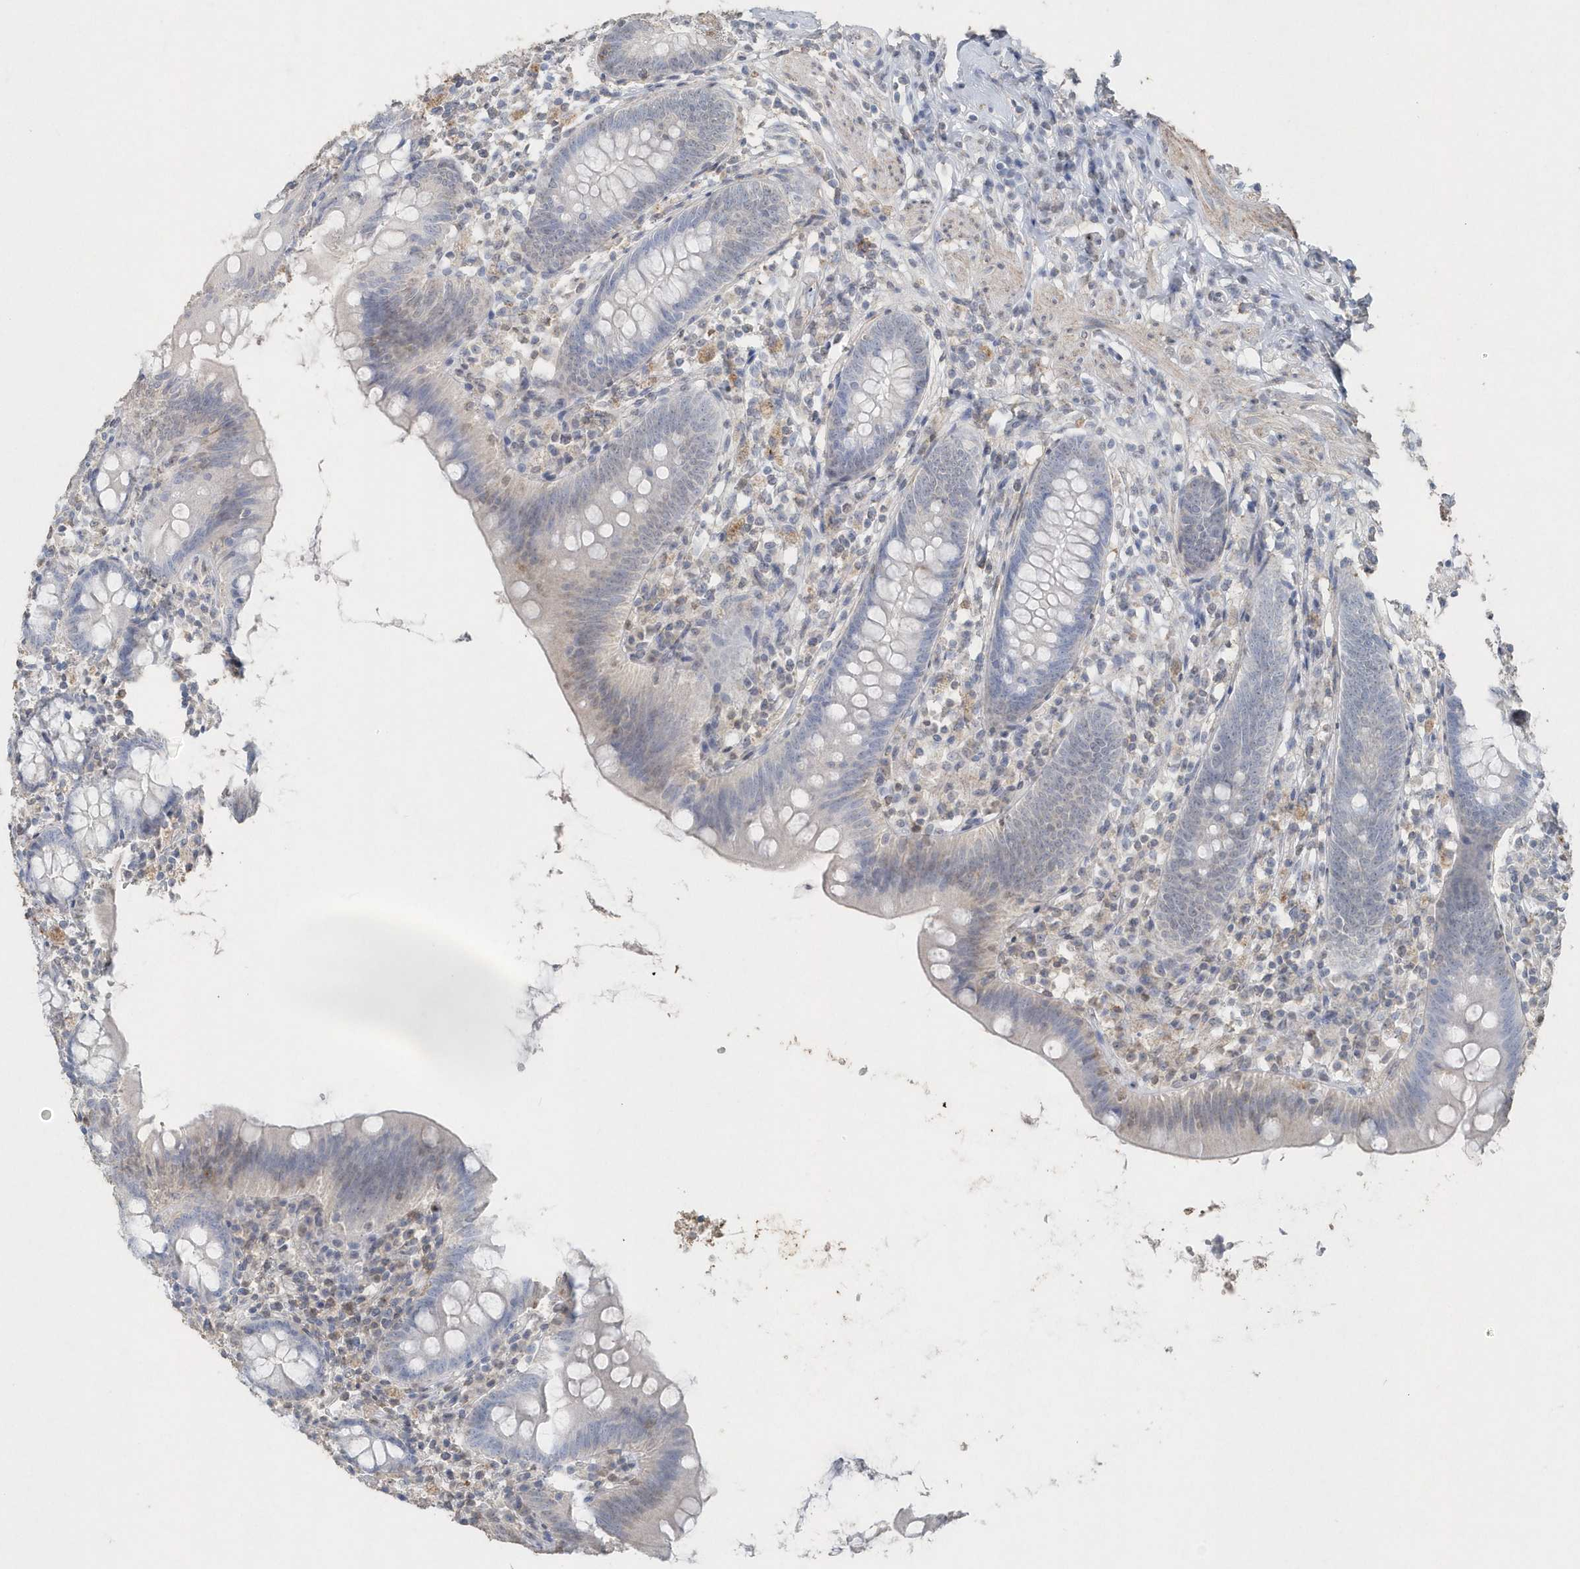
{"staining": {"intensity": "negative", "quantity": "none", "location": "none"}, "tissue": "appendix", "cell_type": "Glandular cells", "image_type": "normal", "snomed": [{"axis": "morphology", "description": "Normal tissue, NOS"}, {"axis": "topography", "description": "Appendix"}], "caption": "Immunohistochemistry photomicrograph of normal human appendix stained for a protein (brown), which displays no positivity in glandular cells.", "gene": "PDCD1", "patient": {"sex": "female", "age": 62}}